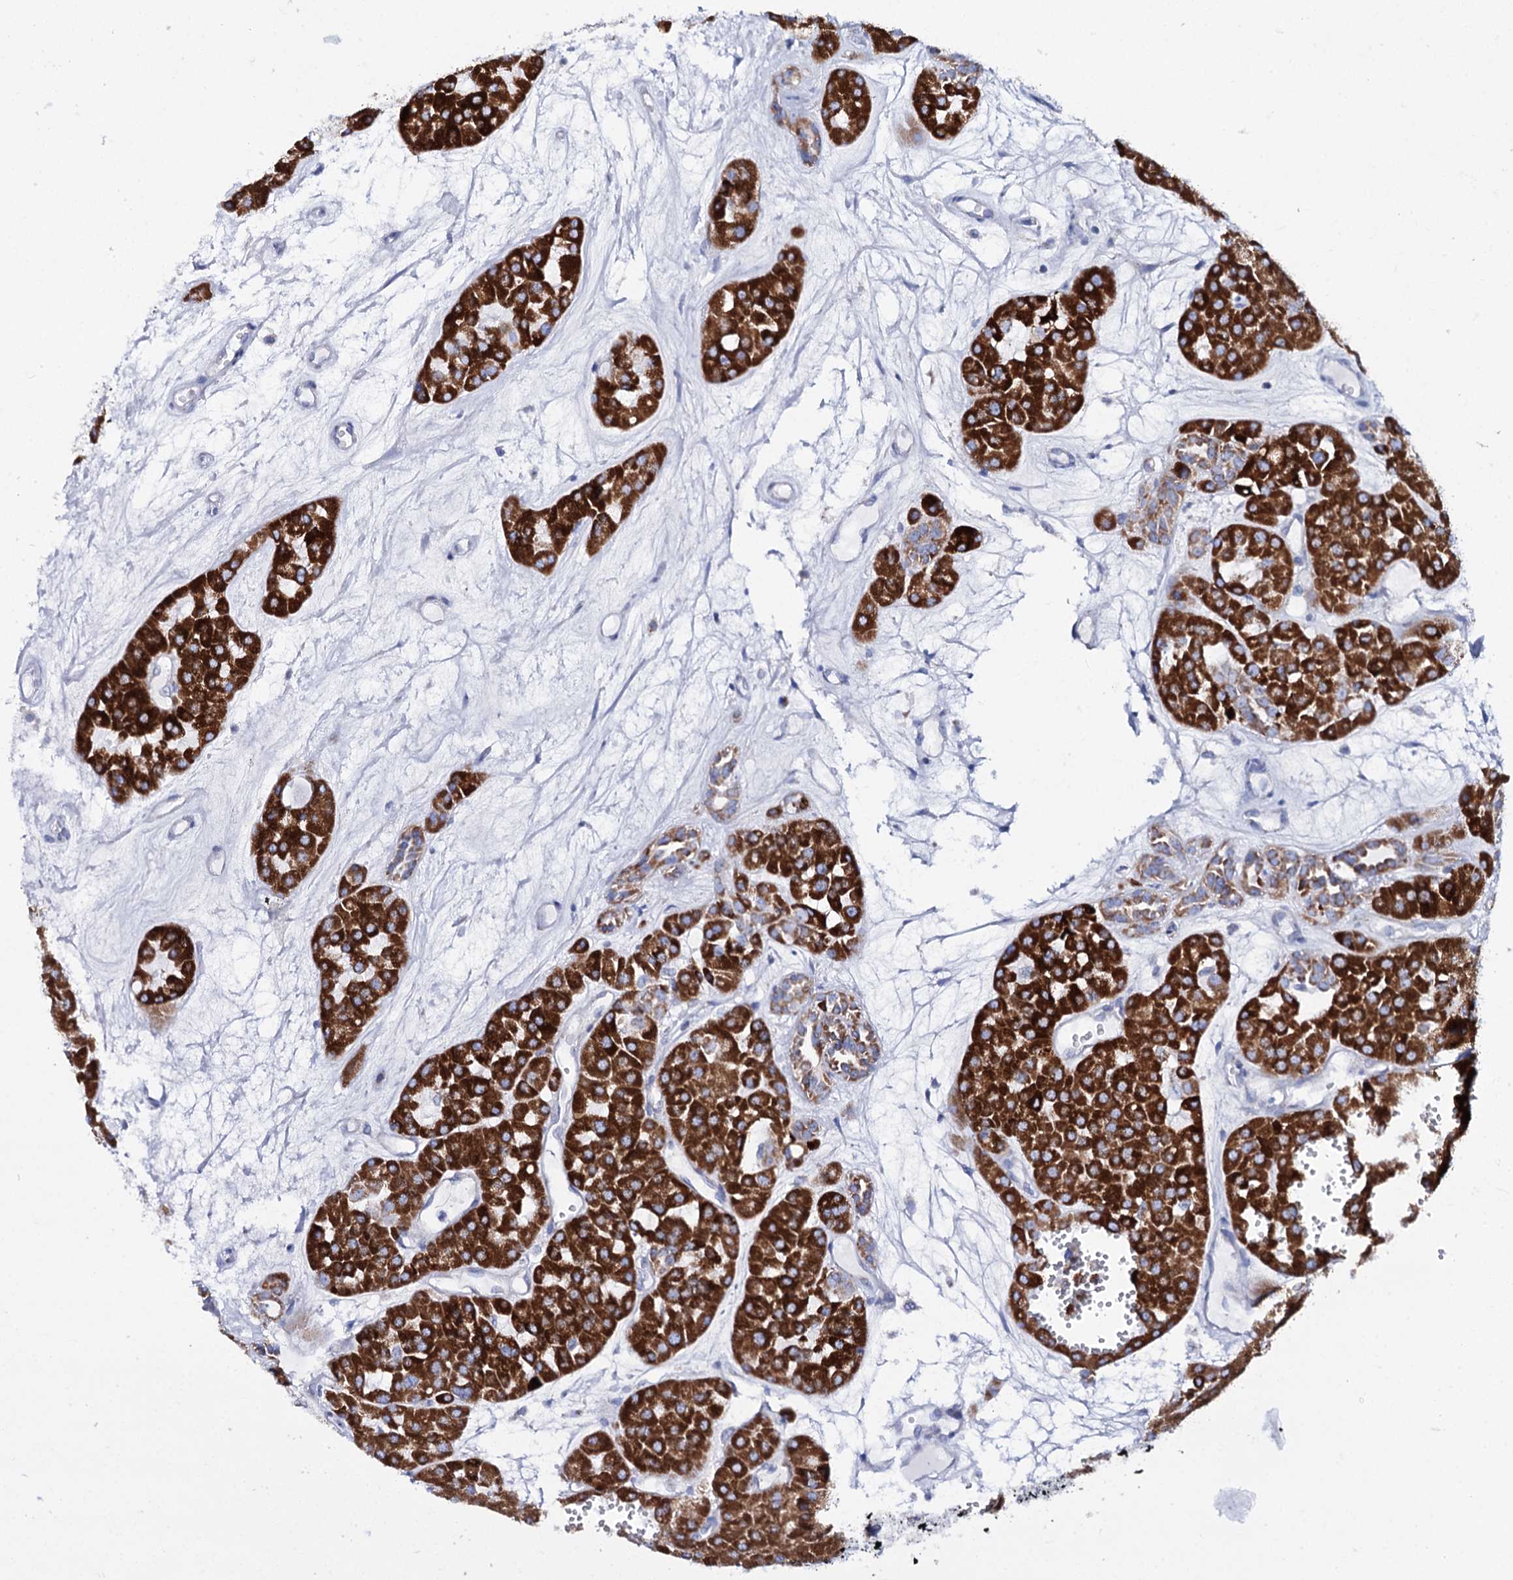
{"staining": {"intensity": "strong", "quantity": ">75%", "location": "cytoplasmic/membranous"}, "tissue": "renal cancer", "cell_type": "Tumor cells", "image_type": "cancer", "snomed": [{"axis": "morphology", "description": "Carcinoma, NOS"}, {"axis": "topography", "description": "Kidney"}], "caption": "Human carcinoma (renal) stained for a protein (brown) exhibits strong cytoplasmic/membranous positive staining in approximately >75% of tumor cells.", "gene": "UBASH3B", "patient": {"sex": "female", "age": 75}}